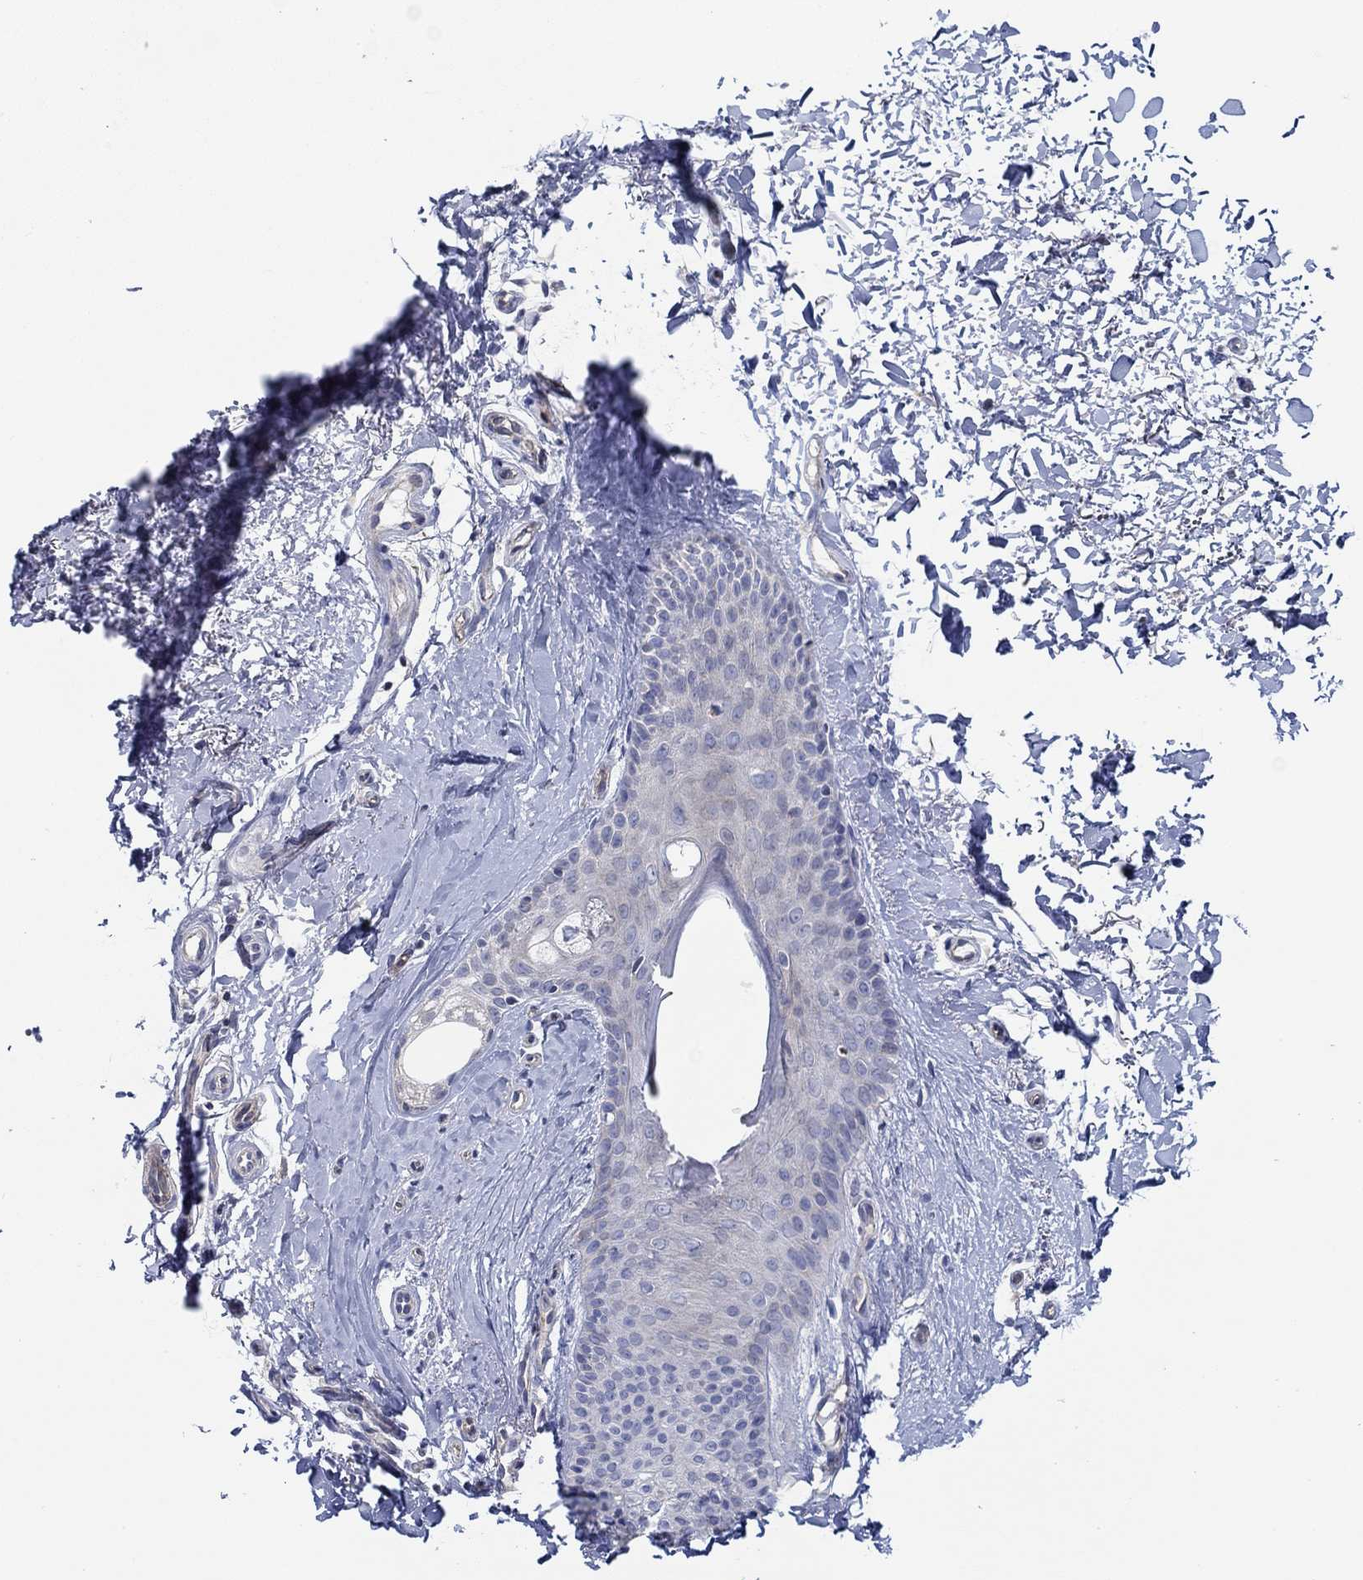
{"staining": {"intensity": "negative", "quantity": "none", "location": "none"}, "tissue": "skin", "cell_type": "Fibroblasts", "image_type": "normal", "snomed": [{"axis": "morphology", "description": "Normal tissue, NOS"}, {"axis": "morphology", "description": "Inflammation, NOS"}, {"axis": "morphology", "description": "Fibrosis, NOS"}, {"axis": "topography", "description": "Skin"}], "caption": "IHC of unremarkable human skin shows no staining in fibroblasts.", "gene": "CFAP61", "patient": {"sex": "male", "age": 71}}